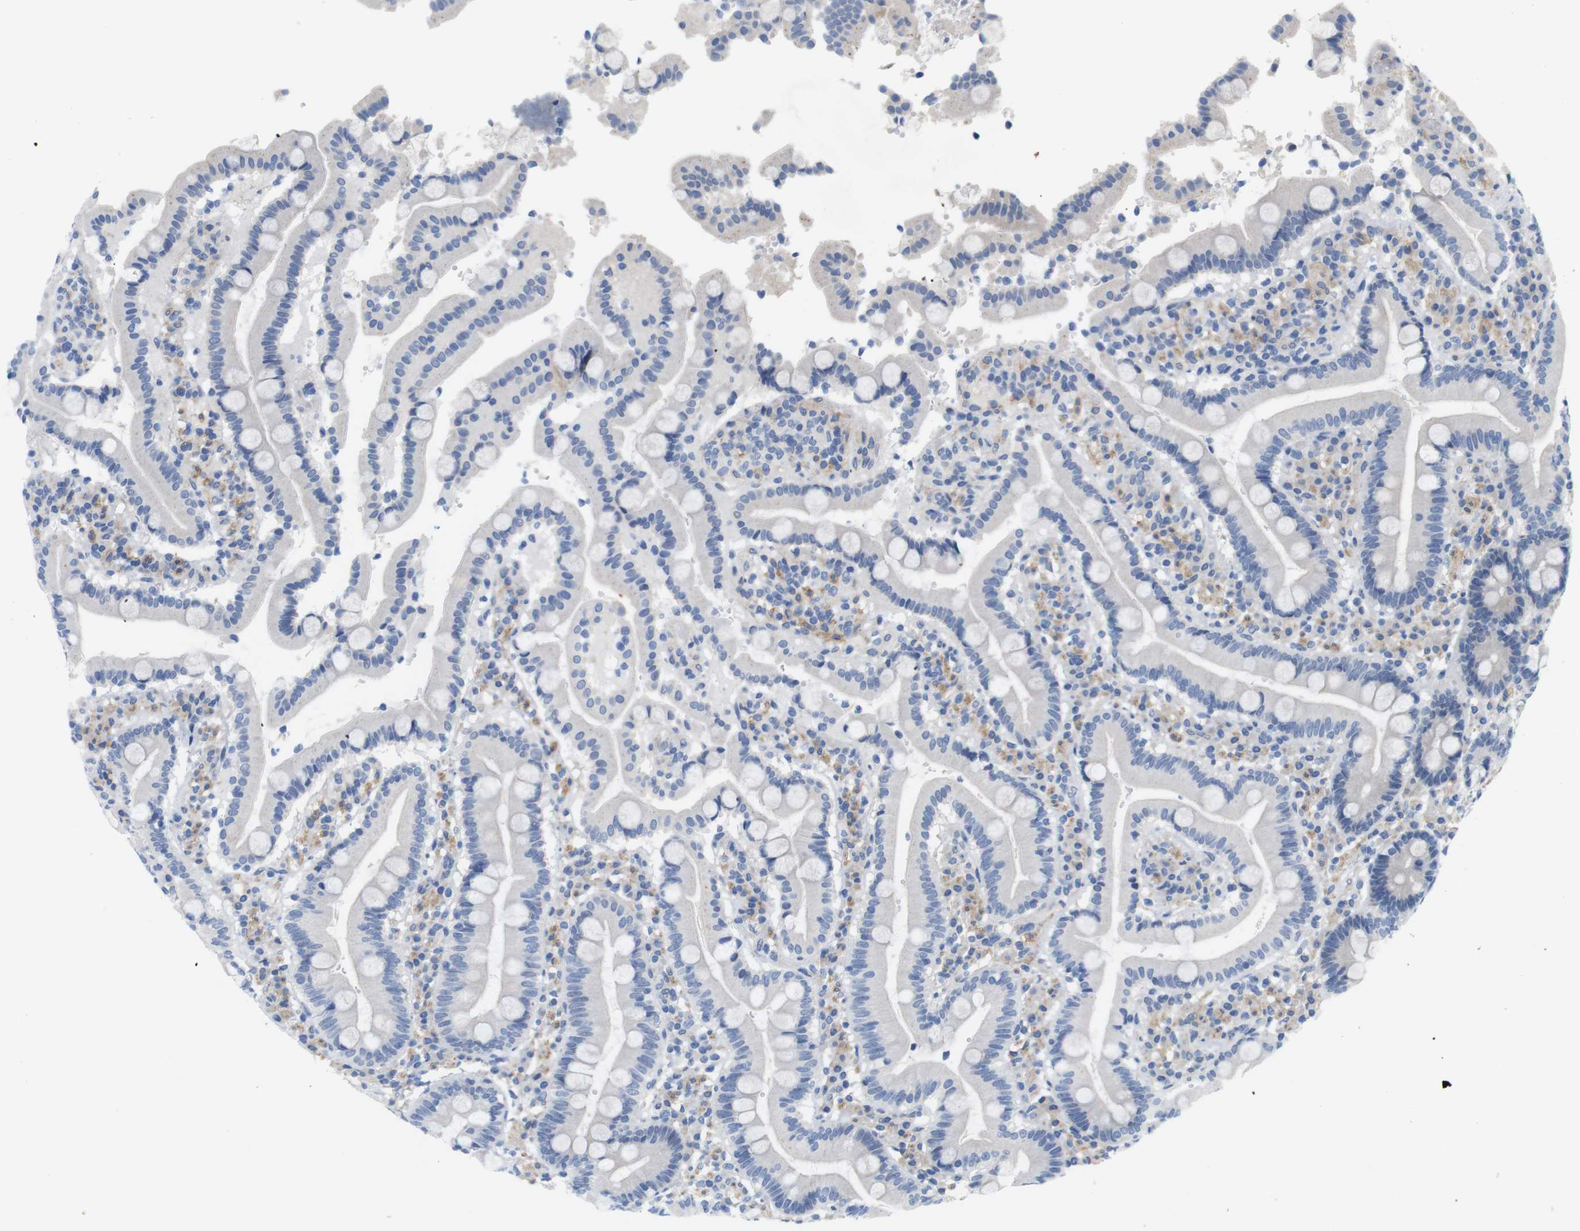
{"staining": {"intensity": "negative", "quantity": "none", "location": "none"}, "tissue": "duodenum", "cell_type": "Glandular cells", "image_type": "normal", "snomed": [{"axis": "morphology", "description": "Normal tissue, NOS"}, {"axis": "topography", "description": "Small intestine, NOS"}], "caption": "High power microscopy image of an immunohistochemistry (IHC) micrograph of normal duodenum, revealing no significant staining in glandular cells. Nuclei are stained in blue.", "gene": "ITGA5", "patient": {"sex": "female", "age": 71}}